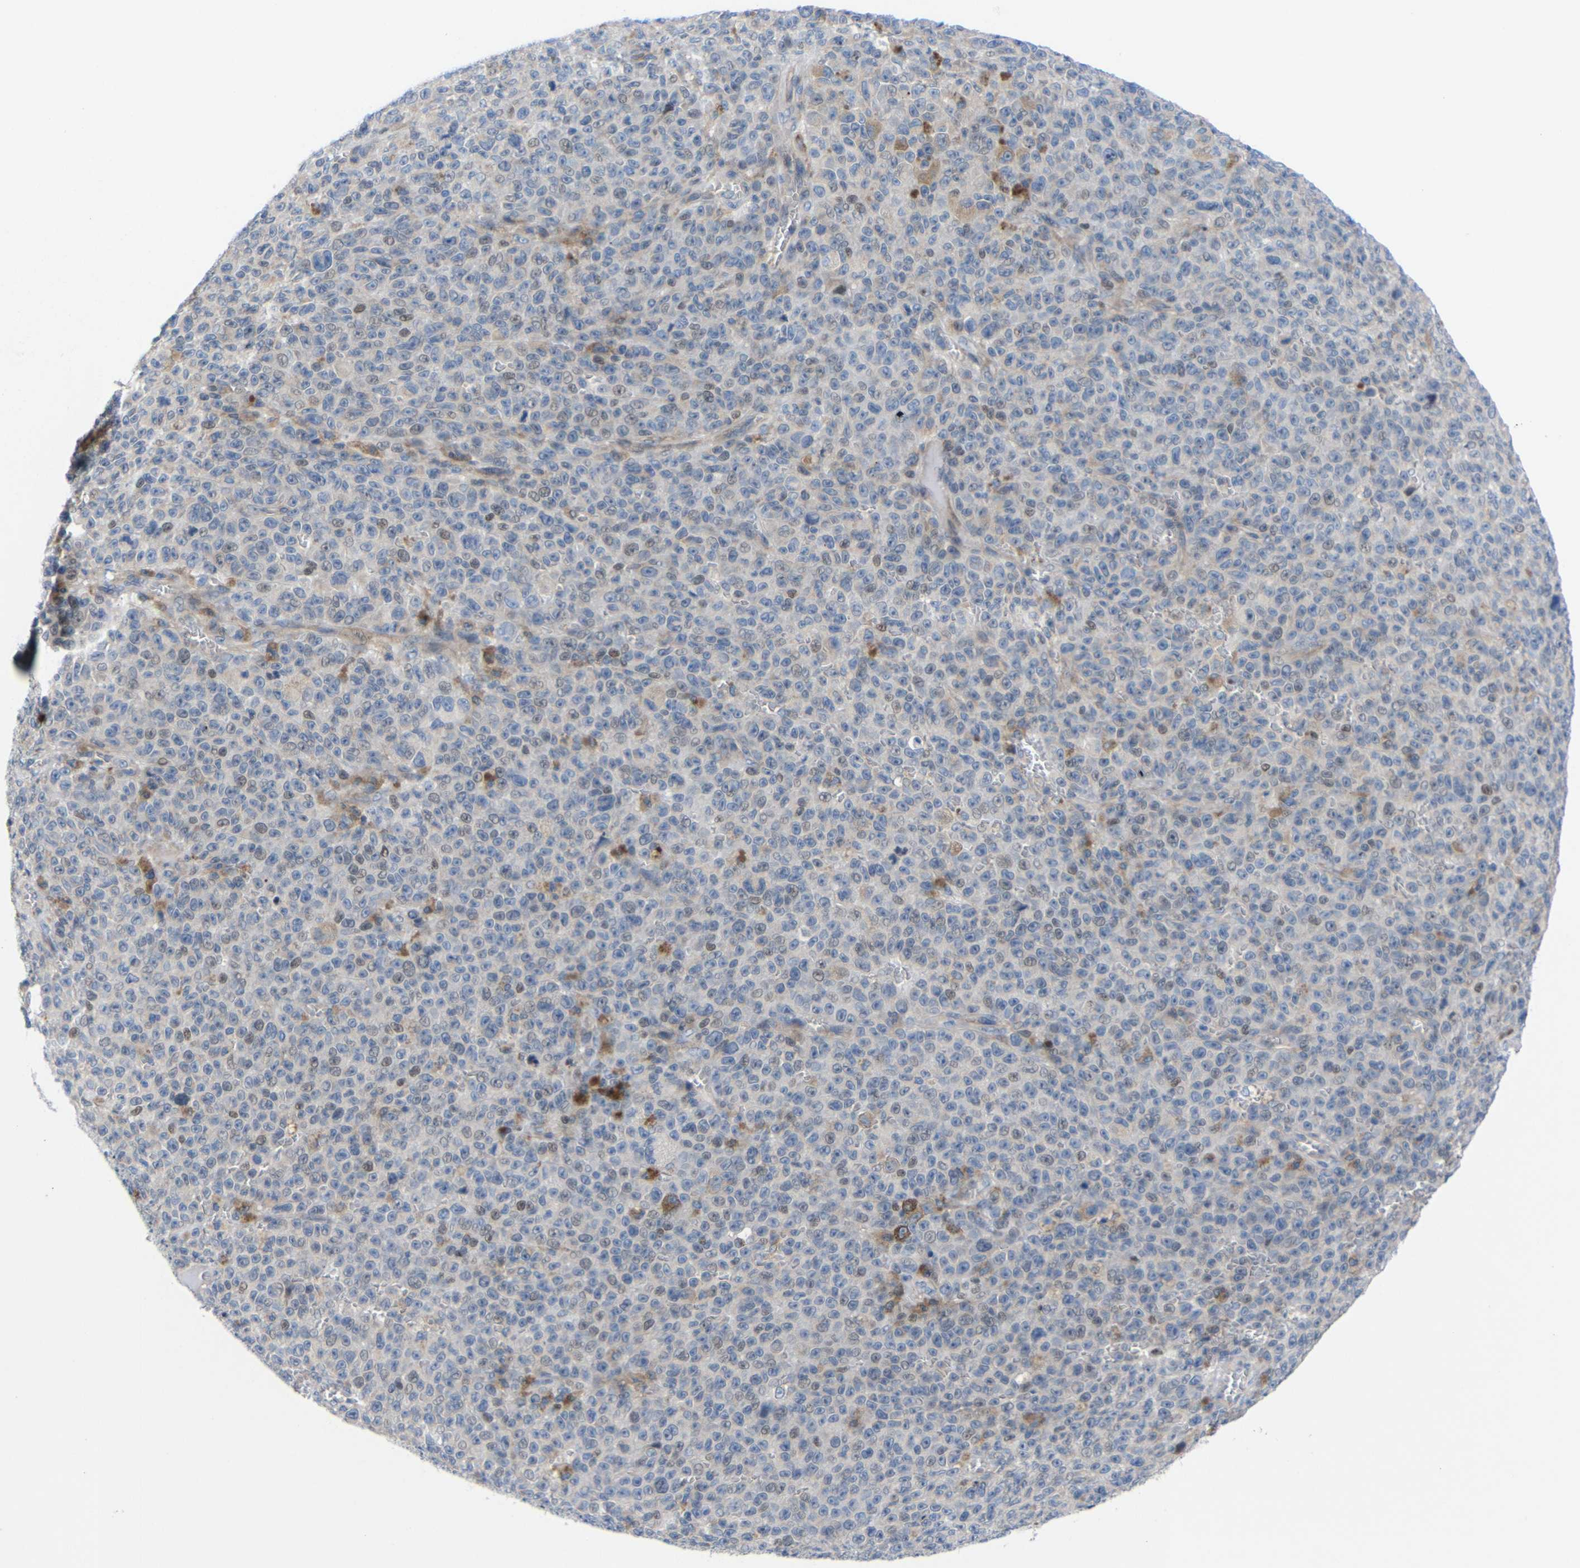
{"staining": {"intensity": "weak", "quantity": "<25%", "location": "nuclear"}, "tissue": "melanoma", "cell_type": "Tumor cells", "image_type": "cancer", "snomed": [{"axis": "morphology", "description": "Malignant melanoma, NOS"}, {"axis": "topography", "description": "Skin"}], "caption": "IHC image of human melanoma stained for a protein (brown), which shows no expression in tumor cells.", "gene": "CMTM1", "patient": {"sex": "female", "age": 82}}